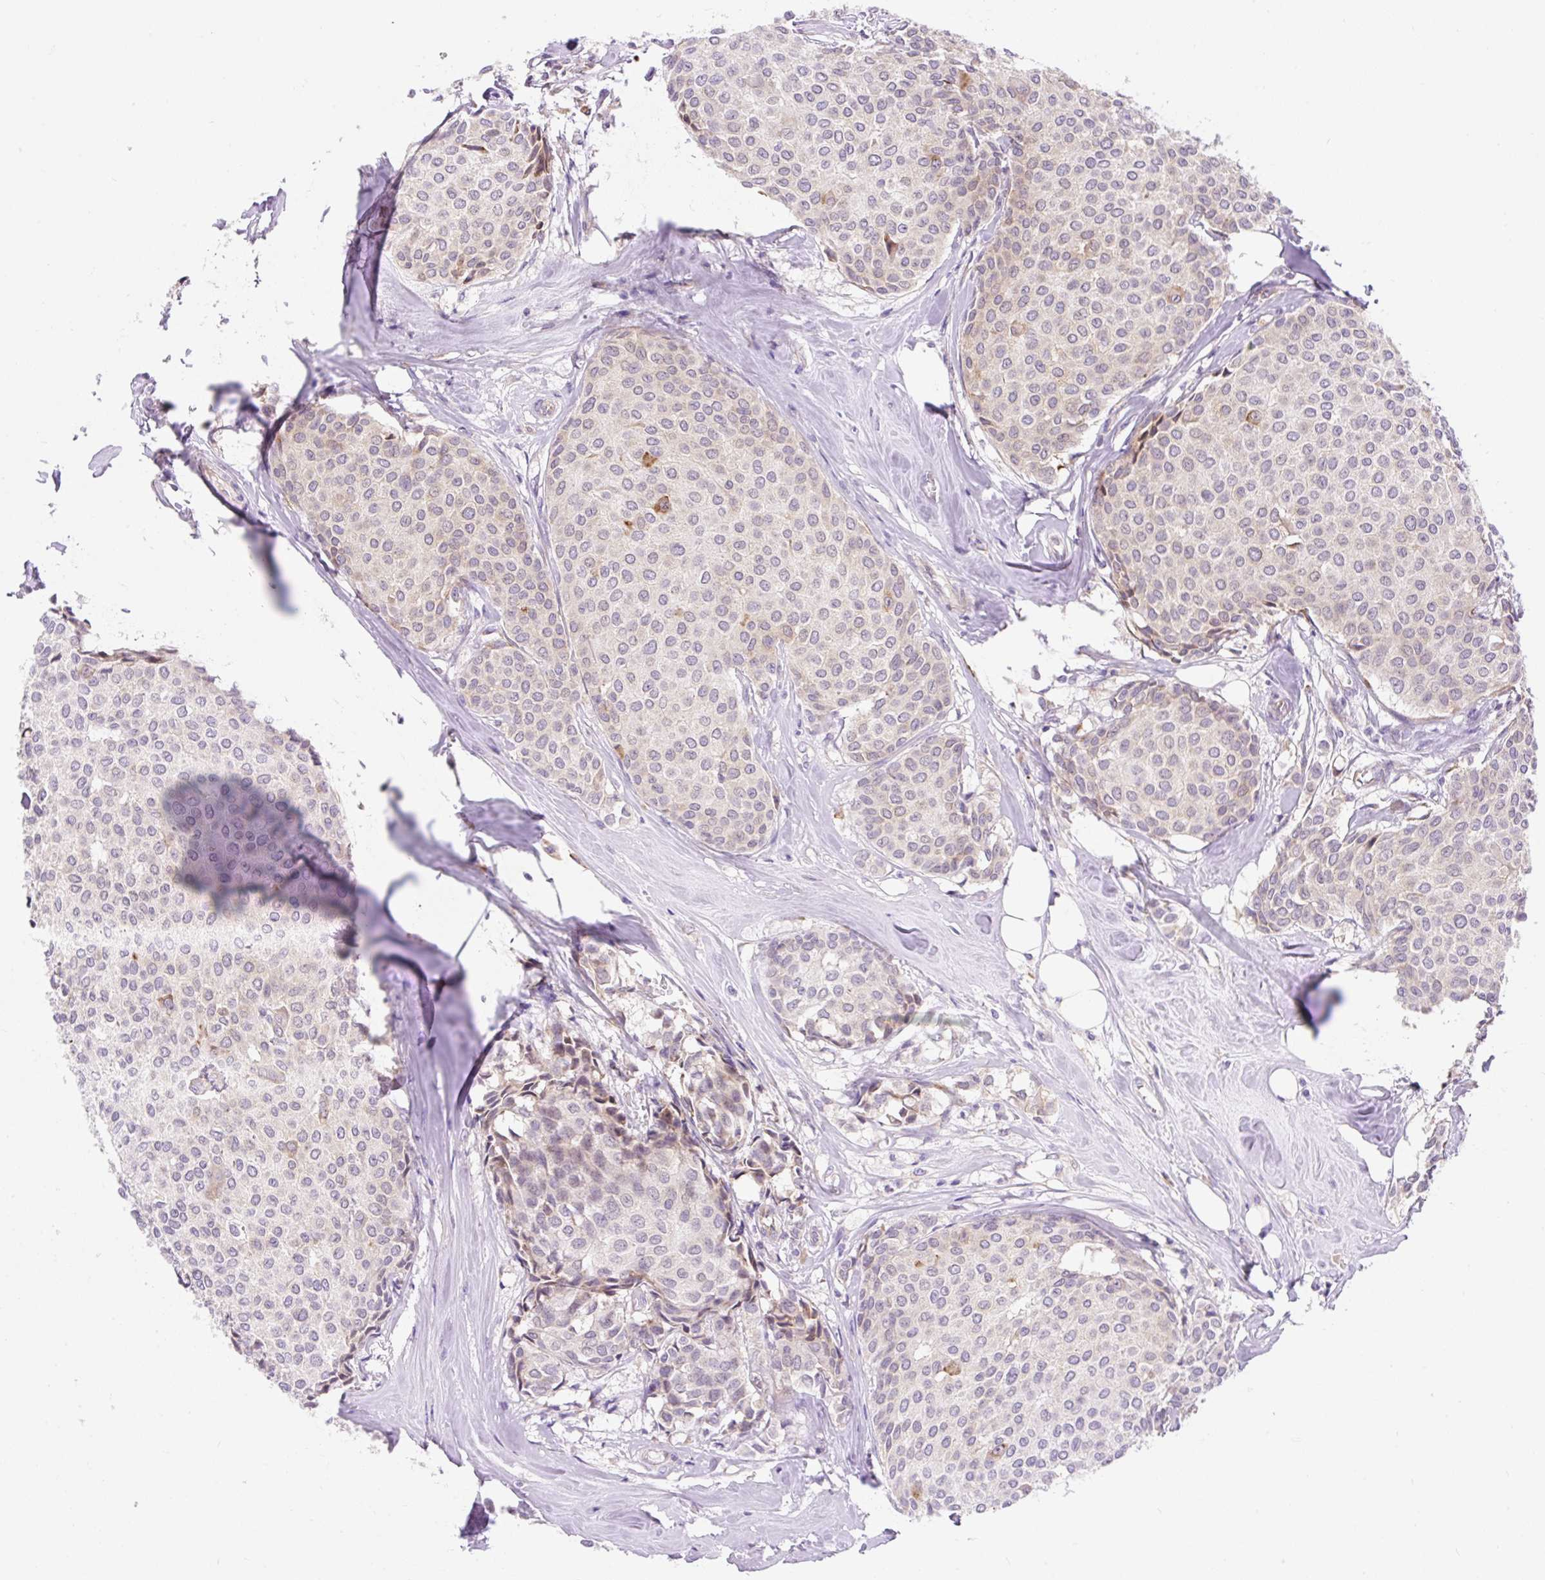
{"staining": {"intensity": "weak", "quantity": "<25%", "location": "cytoplasmic/membranous"}, "tissue": "breast cancer", "cell_type": "Tumor cells", "image_type": "cancer", "snomed": [{"axis": "morphology", "description": "Duct carcinoma"}, {"axis": "topography", "description": "Breast"}], "caption": "Tumor cells are negative for brown protein staining in breast cancer (infiltrating ductal carcinoma). (DAB immunohistochemistry (IHC), high magnification).", "gene": "GPR45", "patient": {"sex": "female", "age": 47}}